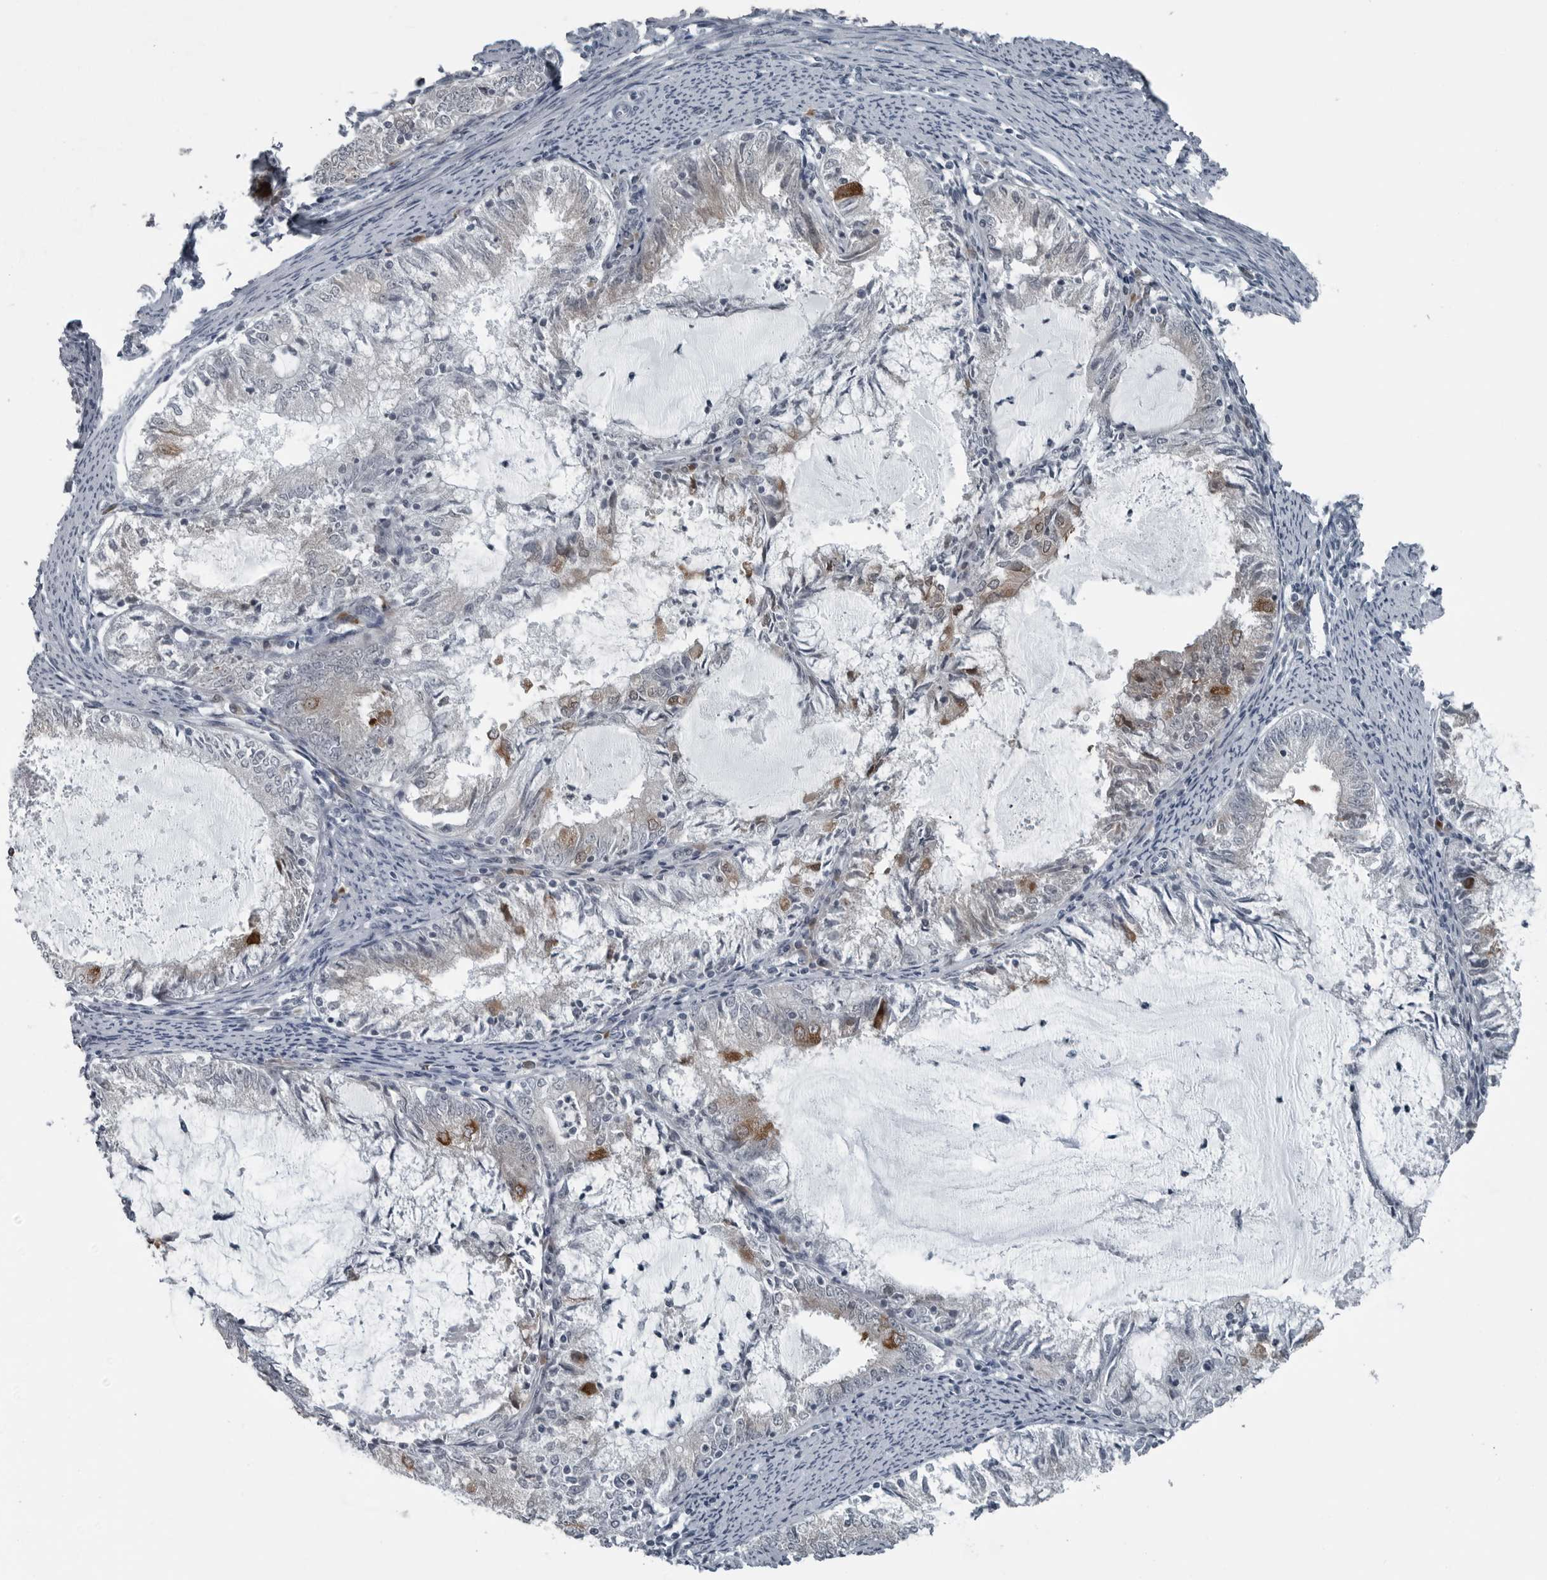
{"staining": {"intensity": "moderate", "quantity": "<25%", "location": "cytoplasmic/membranous"}, "tissue": "endometrial cancer", "cell_type": "Tumor cells", "image_type": "cancer", "snomed": [{"axis": "morphology", "description": "Adenocarcinoma, NOS"}, {"axis": "topography", "description": "Endometrium"}], "caption": "This is a micrograph of IHC staining of endometrial cancer (adenocarcinoma), which shows moderate staining in the cytoplasmic/membranous of tumor cells.", "gene": "DNAAF11", "patient": {"sex": "female", "age": 57}}